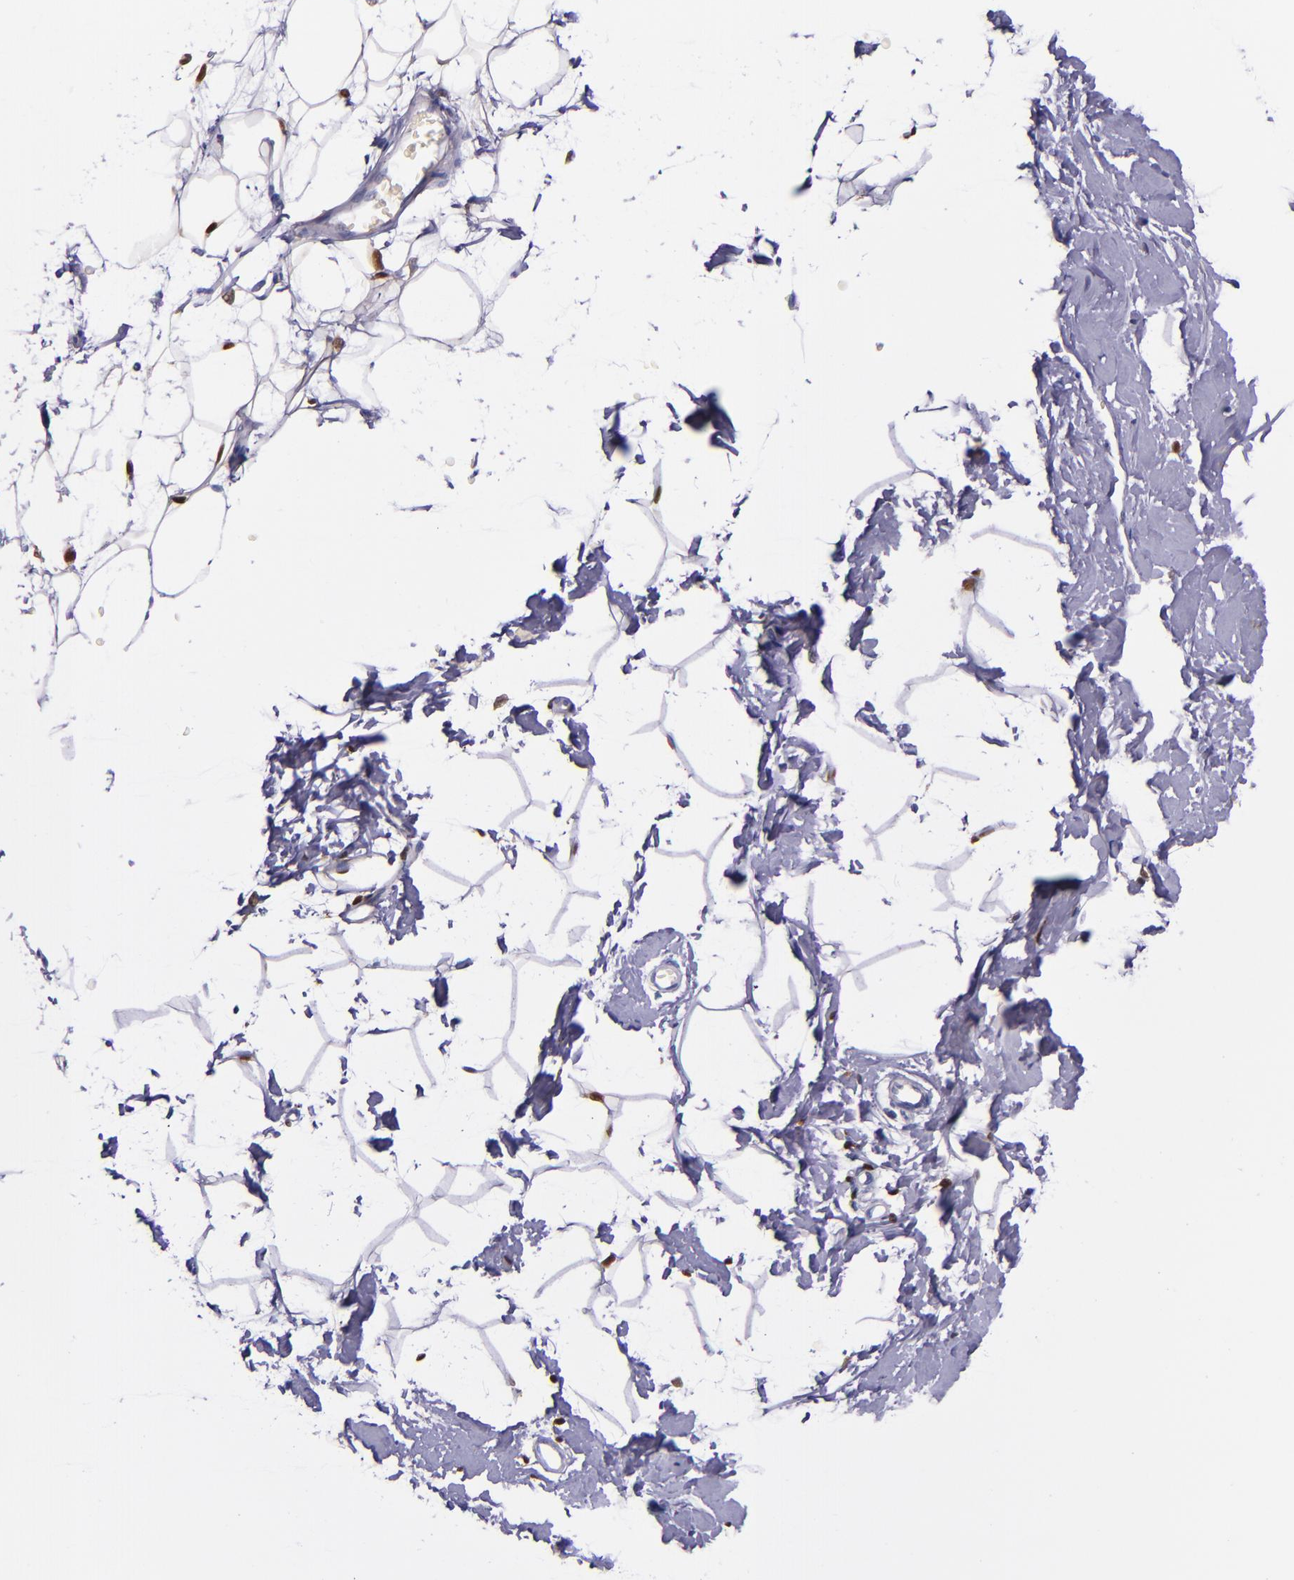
{"staining": {"intensity": "negative", "quantity": "none", "location": "none"}, "tissue": "breast", "cell_type": "Adipocytes", "image_type": "normal", "snomed": [{"axis": "morphology", "description": "Normal tissue, NOS"}, {"axis": "topography", "description": "Breast"}], "caption": "Adipocytes show no significant staining in normal breast. (Immunohistochemistry, brightfield microscopy, high magnification).", "gene": "LGALS1", "patient": {"sex": "female", "age": 23}}